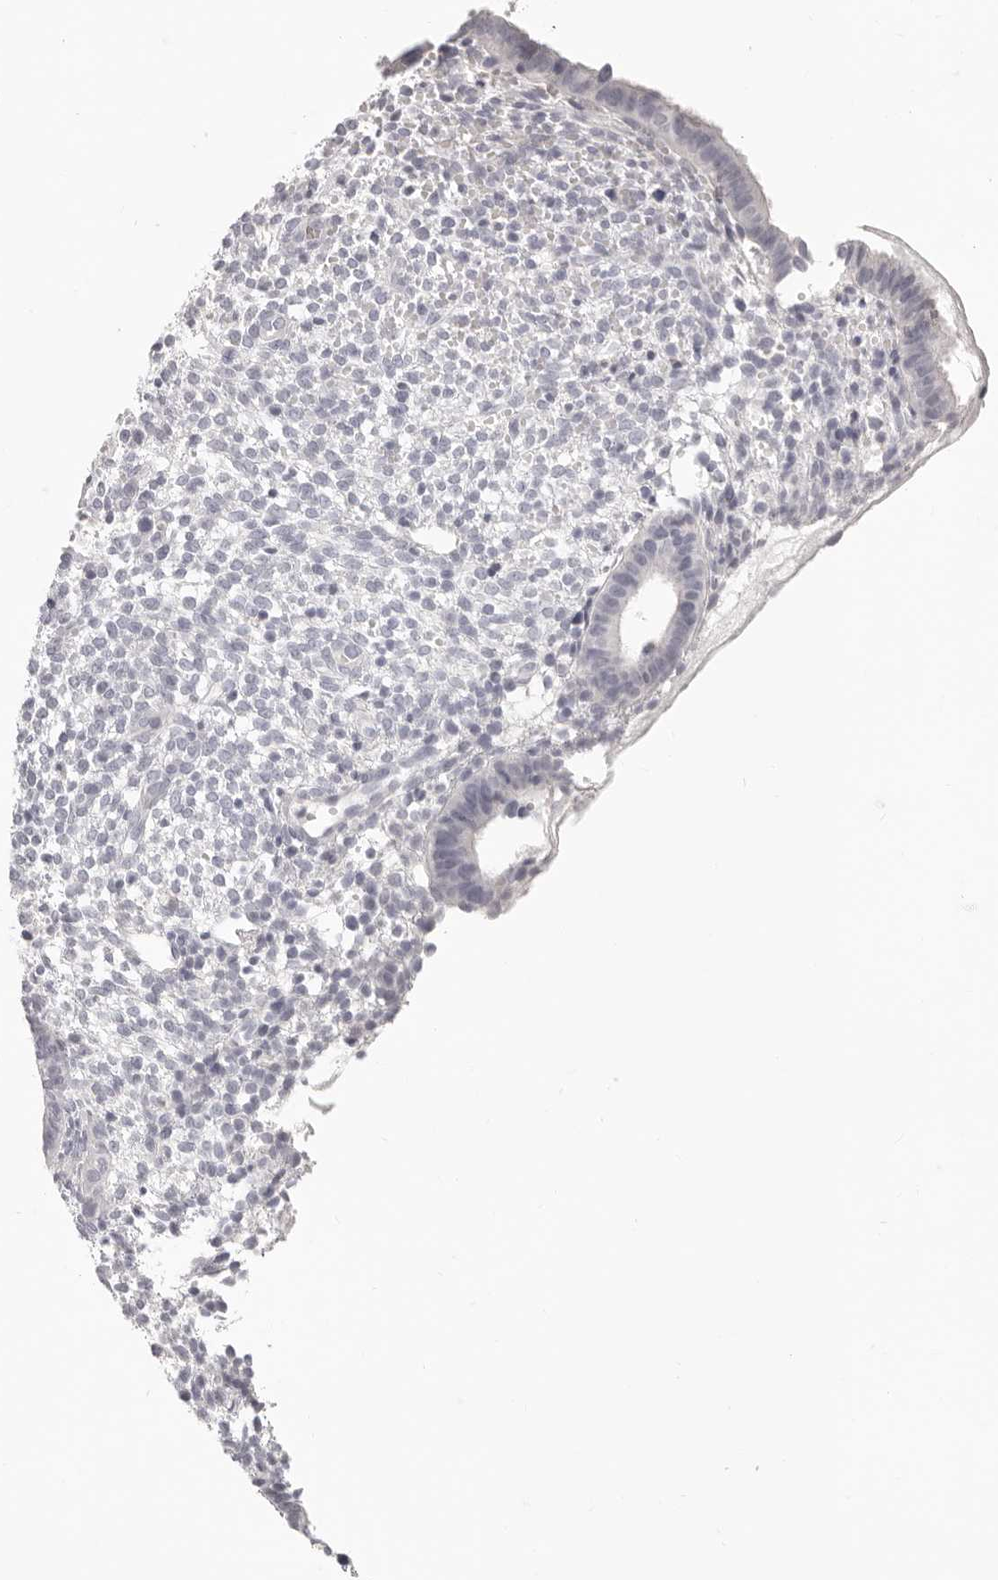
{"staining": {"intensity": "negative", "quantity": "none", "location": "none"}, "tissue": "endometrium", "cell_type": "Cells in endometrial stroma", "image_type": "normal", "snomed": [{"axis": "morphology", "description": "Normal tissue, NOS"}, {"axis": "topography", "description": "Endometrium"}], "caption": "Immunohistochemistry (IHC) micrograph of normal human endometrium stained for a protein (brown), which shows no expression in cells in endometrial stroma.", "gene": "FABP1", "patient": {"sex": "female", "age": 46}}